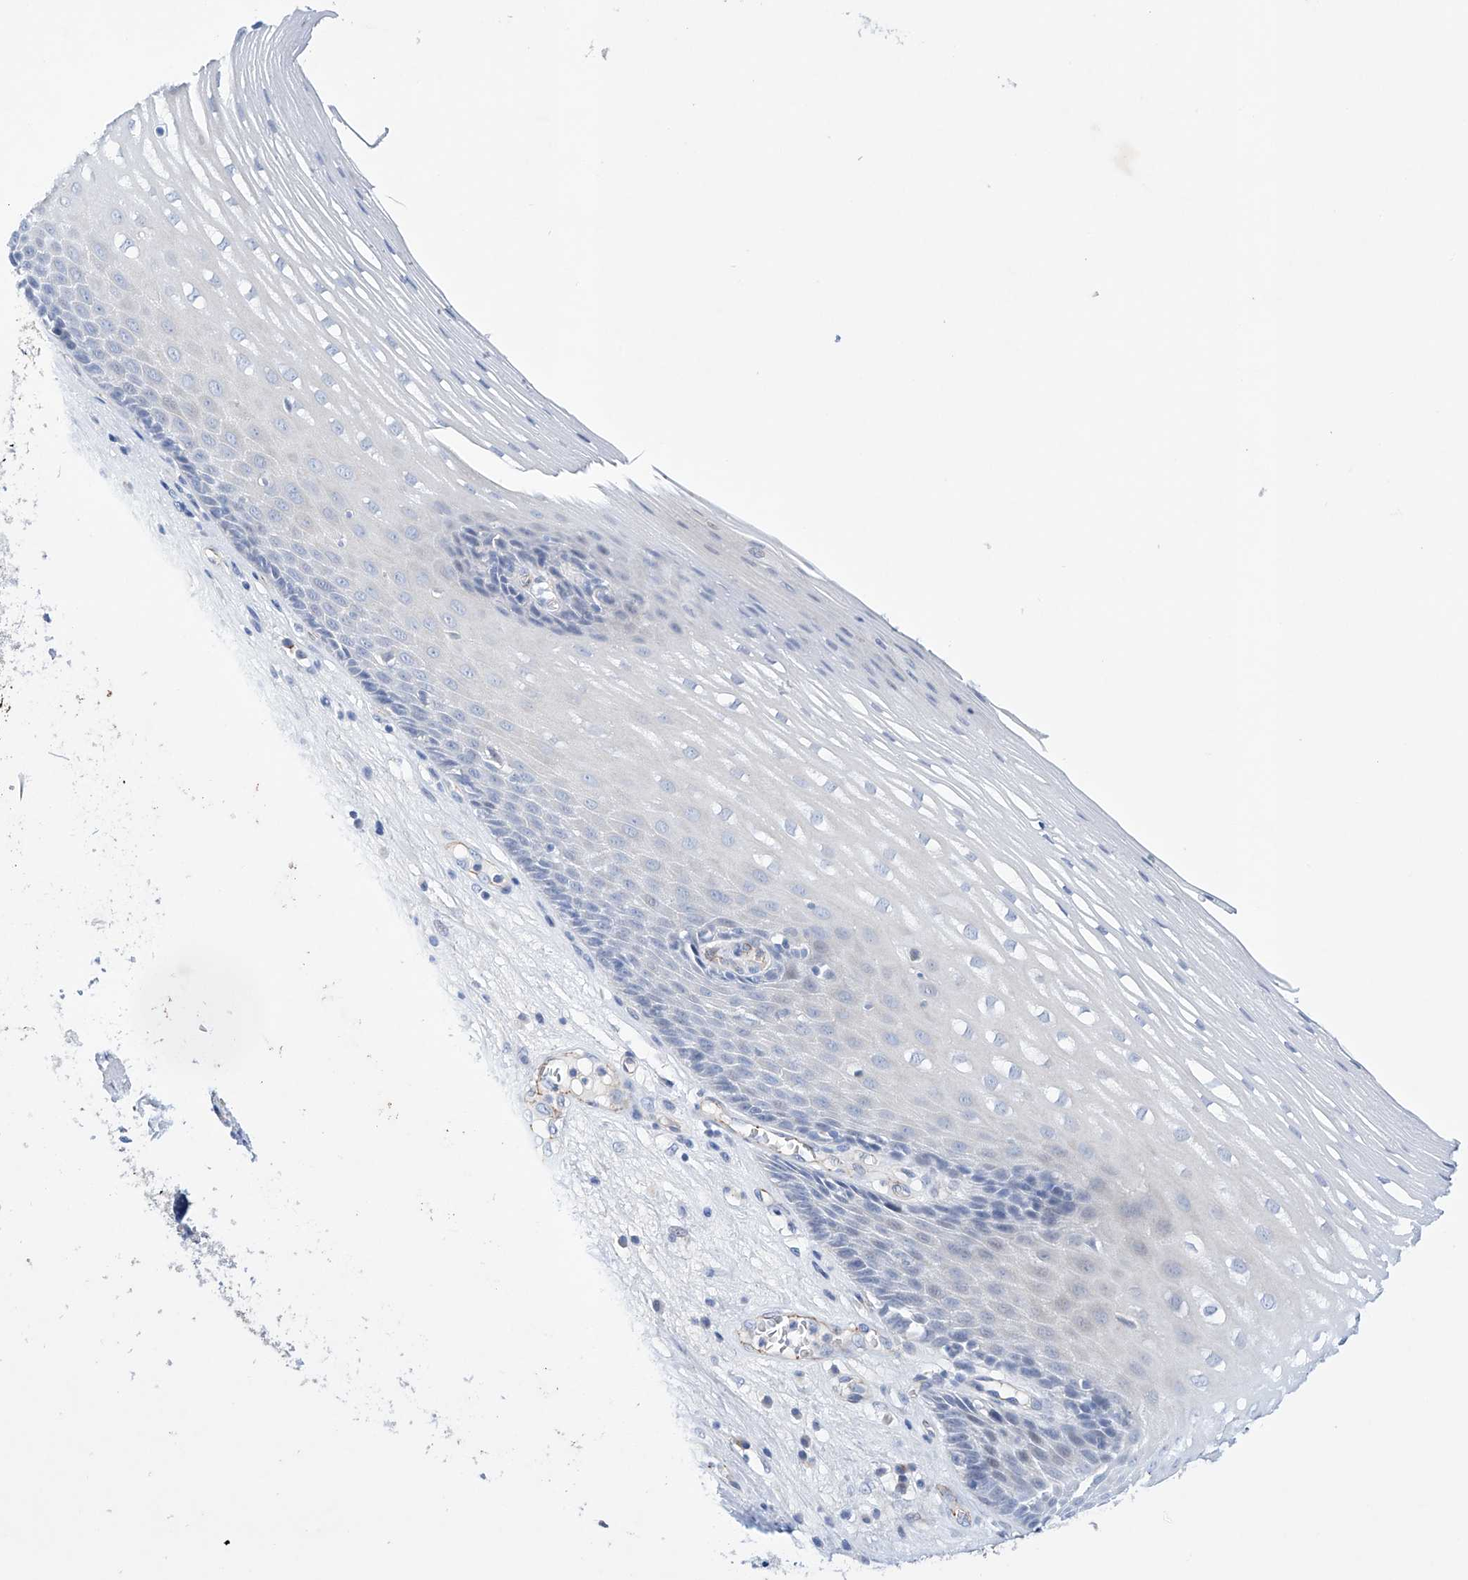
{"staining": {"intensity": "negative", "quantity": "none", "location": "none"}, "tissue": "esophagus", "cell_type": "Squamous epithelial cells", "image_type": "normal", "snomed": [{"axis": "morphology", "description": "Normal tissue, NOS"}, {"axis": "topography", "description": "Esophagus"}], "caption": "Protein analysis of normal esophagus reveals no significant expression in squamous epithelial cells.", "gene": "ETV7", "patient": {"sex": "male", "age": 62}}